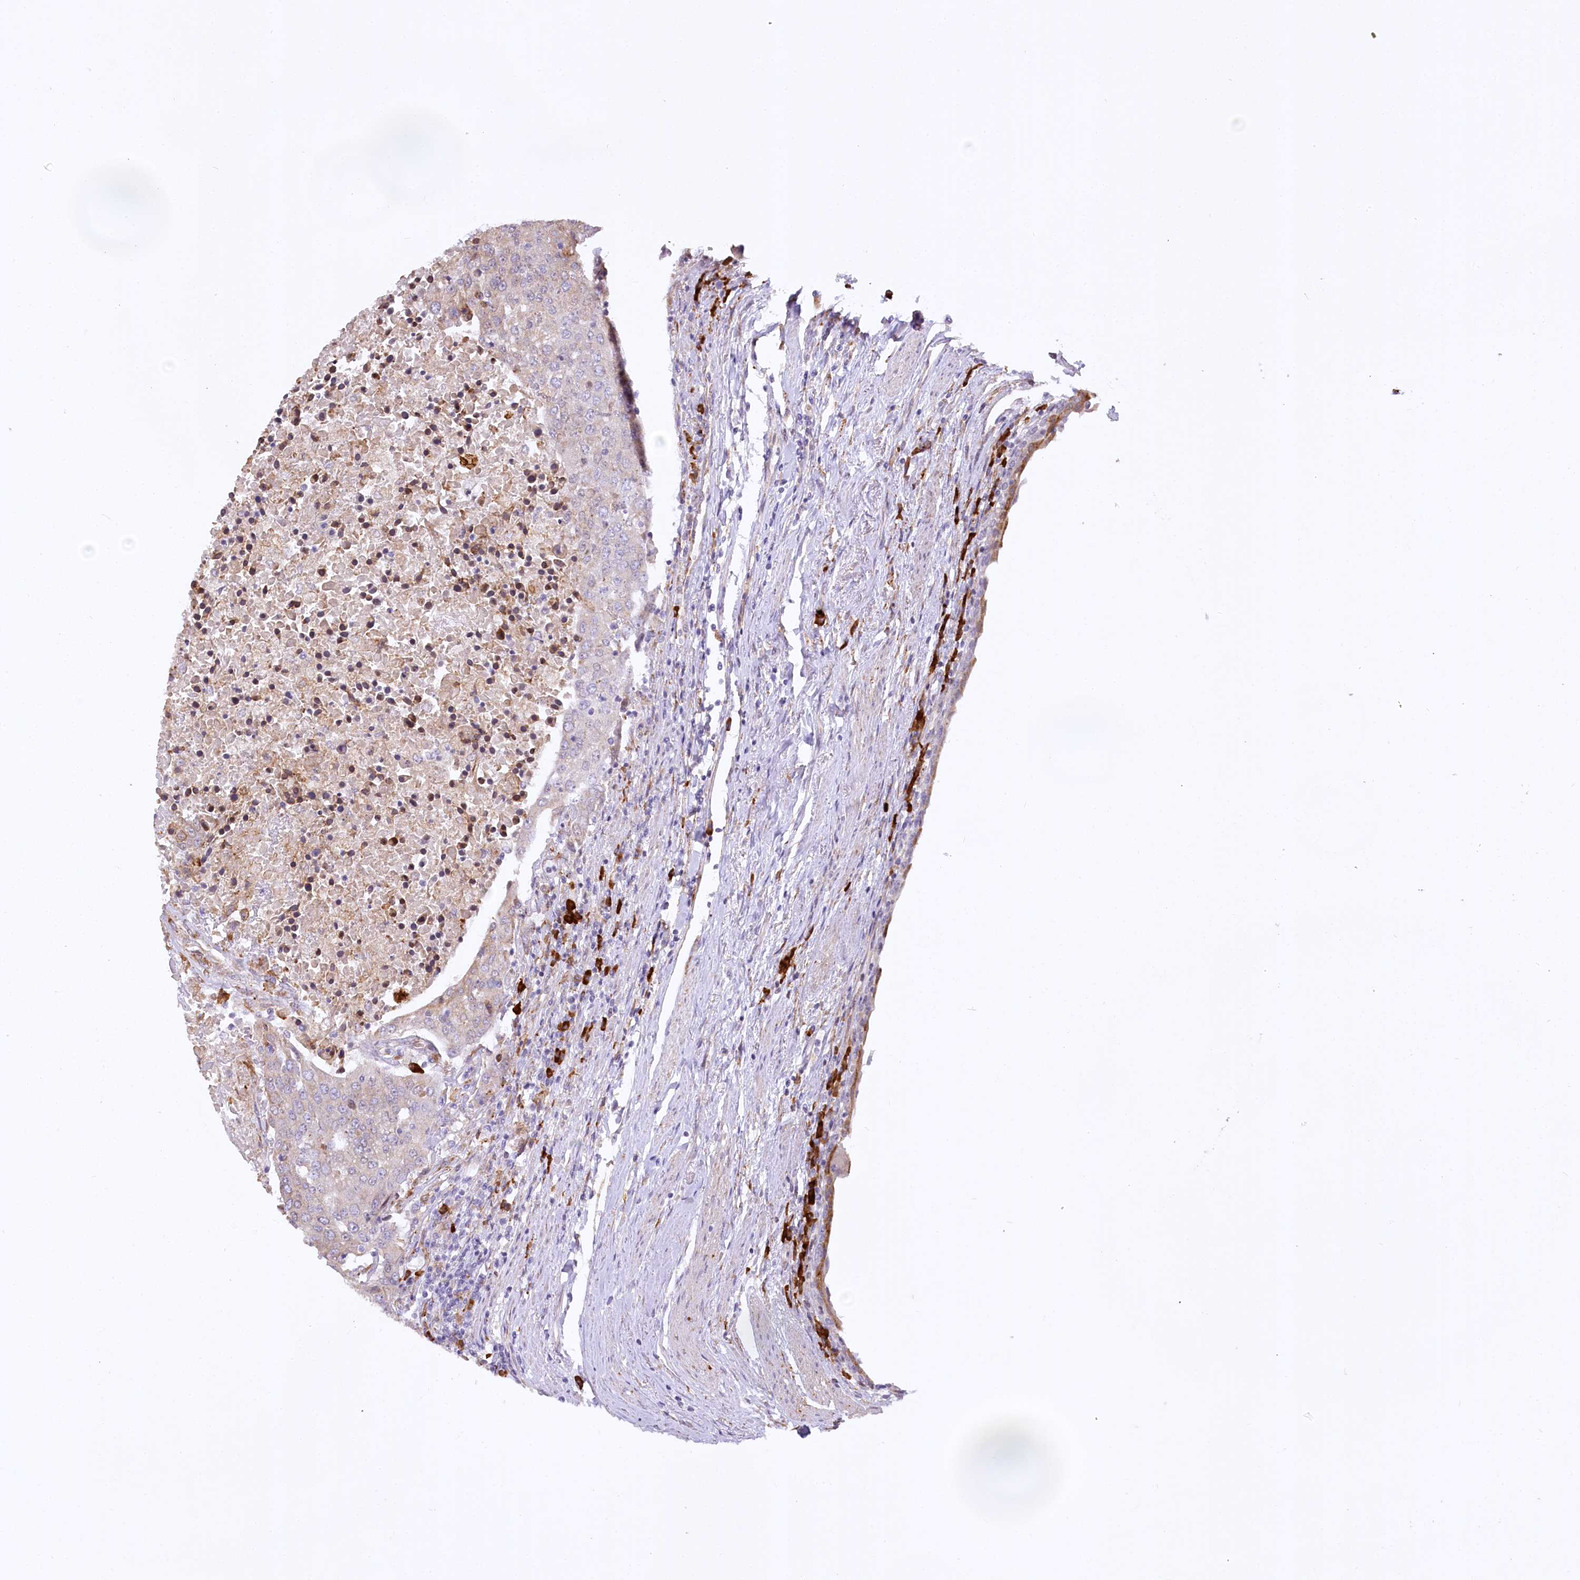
{"staining": {"intensity": "negative", "quantity": "none", "location": "none"}, "tissue": "urothelial cancer", "cell_type": "Tumor cells", "image_type": "cancer", "snomed": [{"axis": "morphology", "description": "Urothelial carcinoma, High grade"}, {"axis": "topography", "description": "Urinary bladder"}], "caption": "Urothelial cancer was stained to show a protein in brown. There is no significant expression in tumor cells. (Brightfield microscopy of DAB immunohistochemistry at high magnification).", "gene": "NCKAP5", "patient": {"sex": "female", "age": 85}}